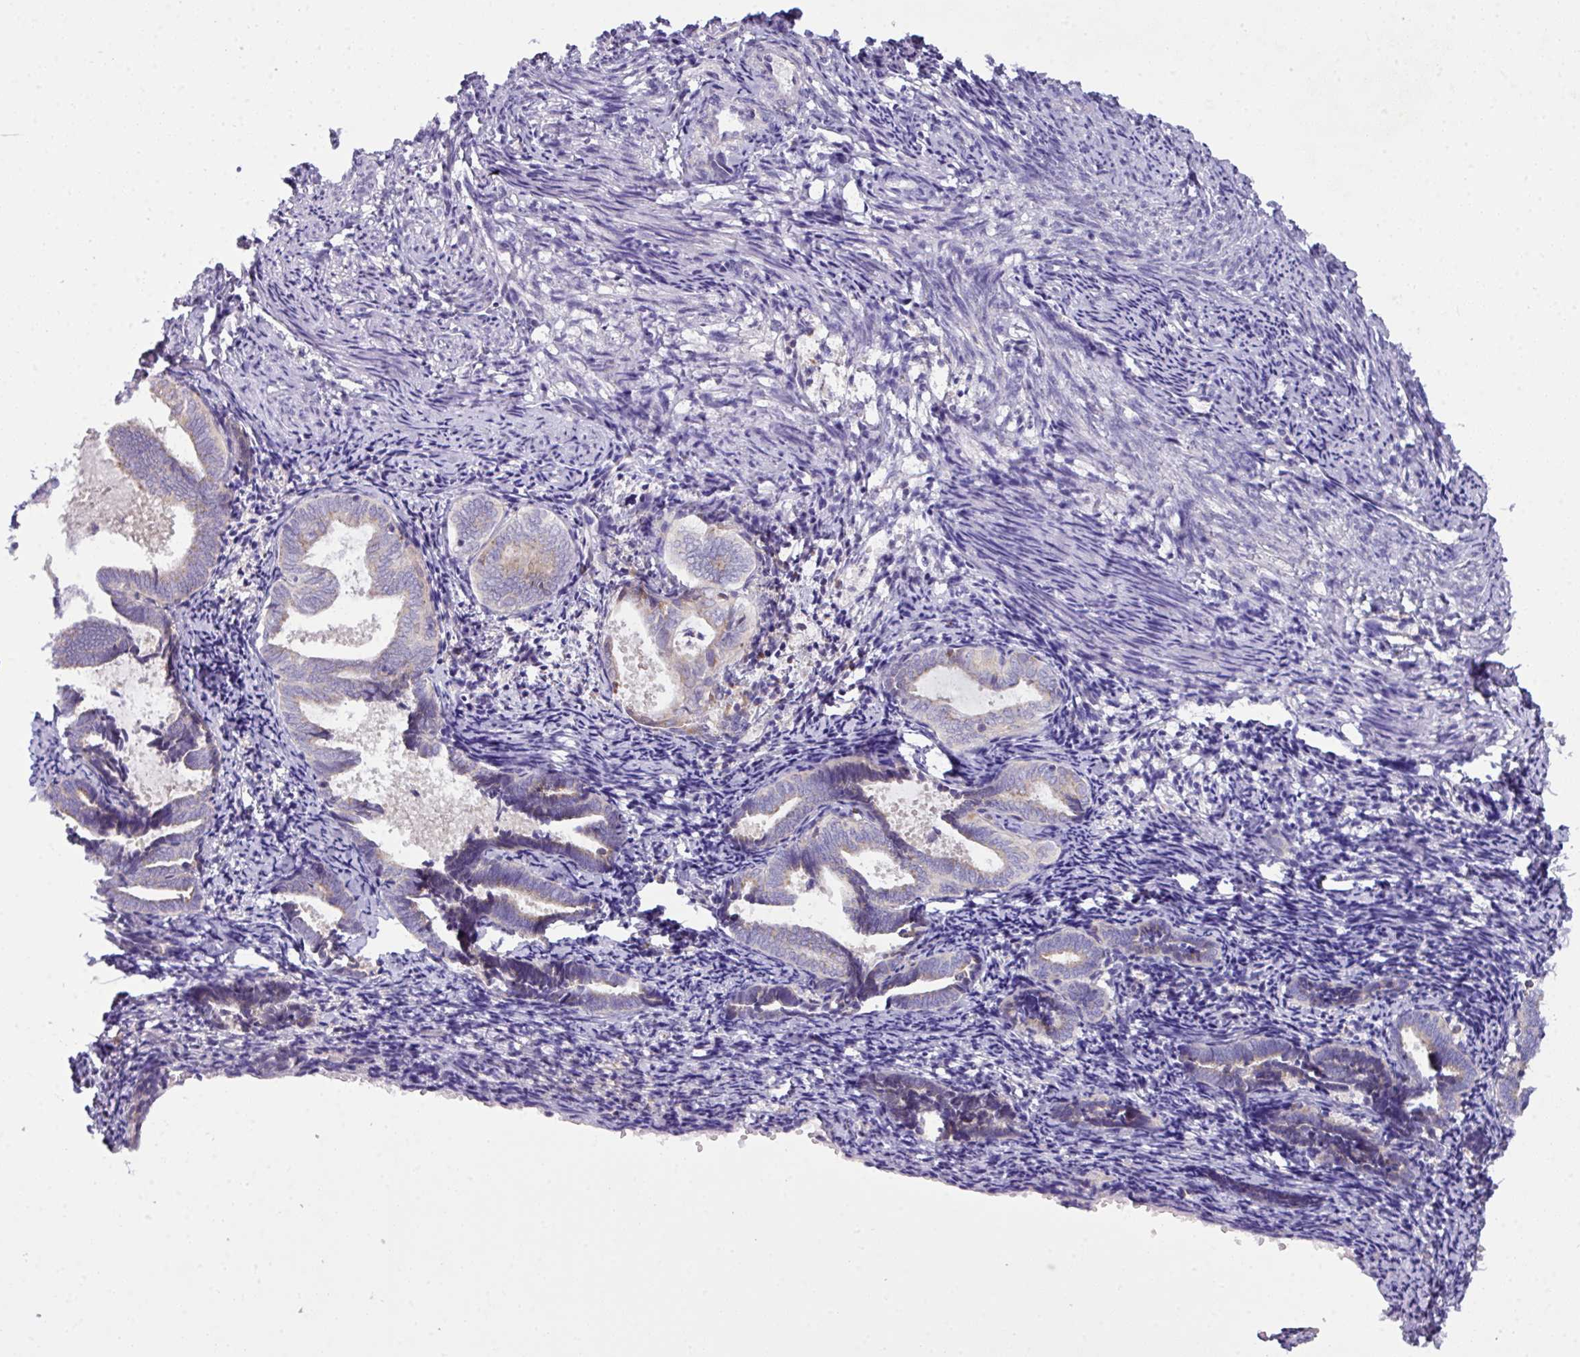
{"staining": {"intensity": "negative", "quantity": "none", "location": "none"}, "tissue": "endometrium", "cell_type": "Cells in endometrial stroma", "image_type": "normal", "snomed": [{"axis": "morphology", "description": "Normal tissue, NOS"}, {"axis": "topography", "description": "Endometrium"}], "caption": "This is an immunohistochemistry photomicrograph of unremarkable human endometrium. There is no staining in cells in endometrial stroma.", "gene": "VTI1A", "patient": {"sex": "female", "age": 54}}